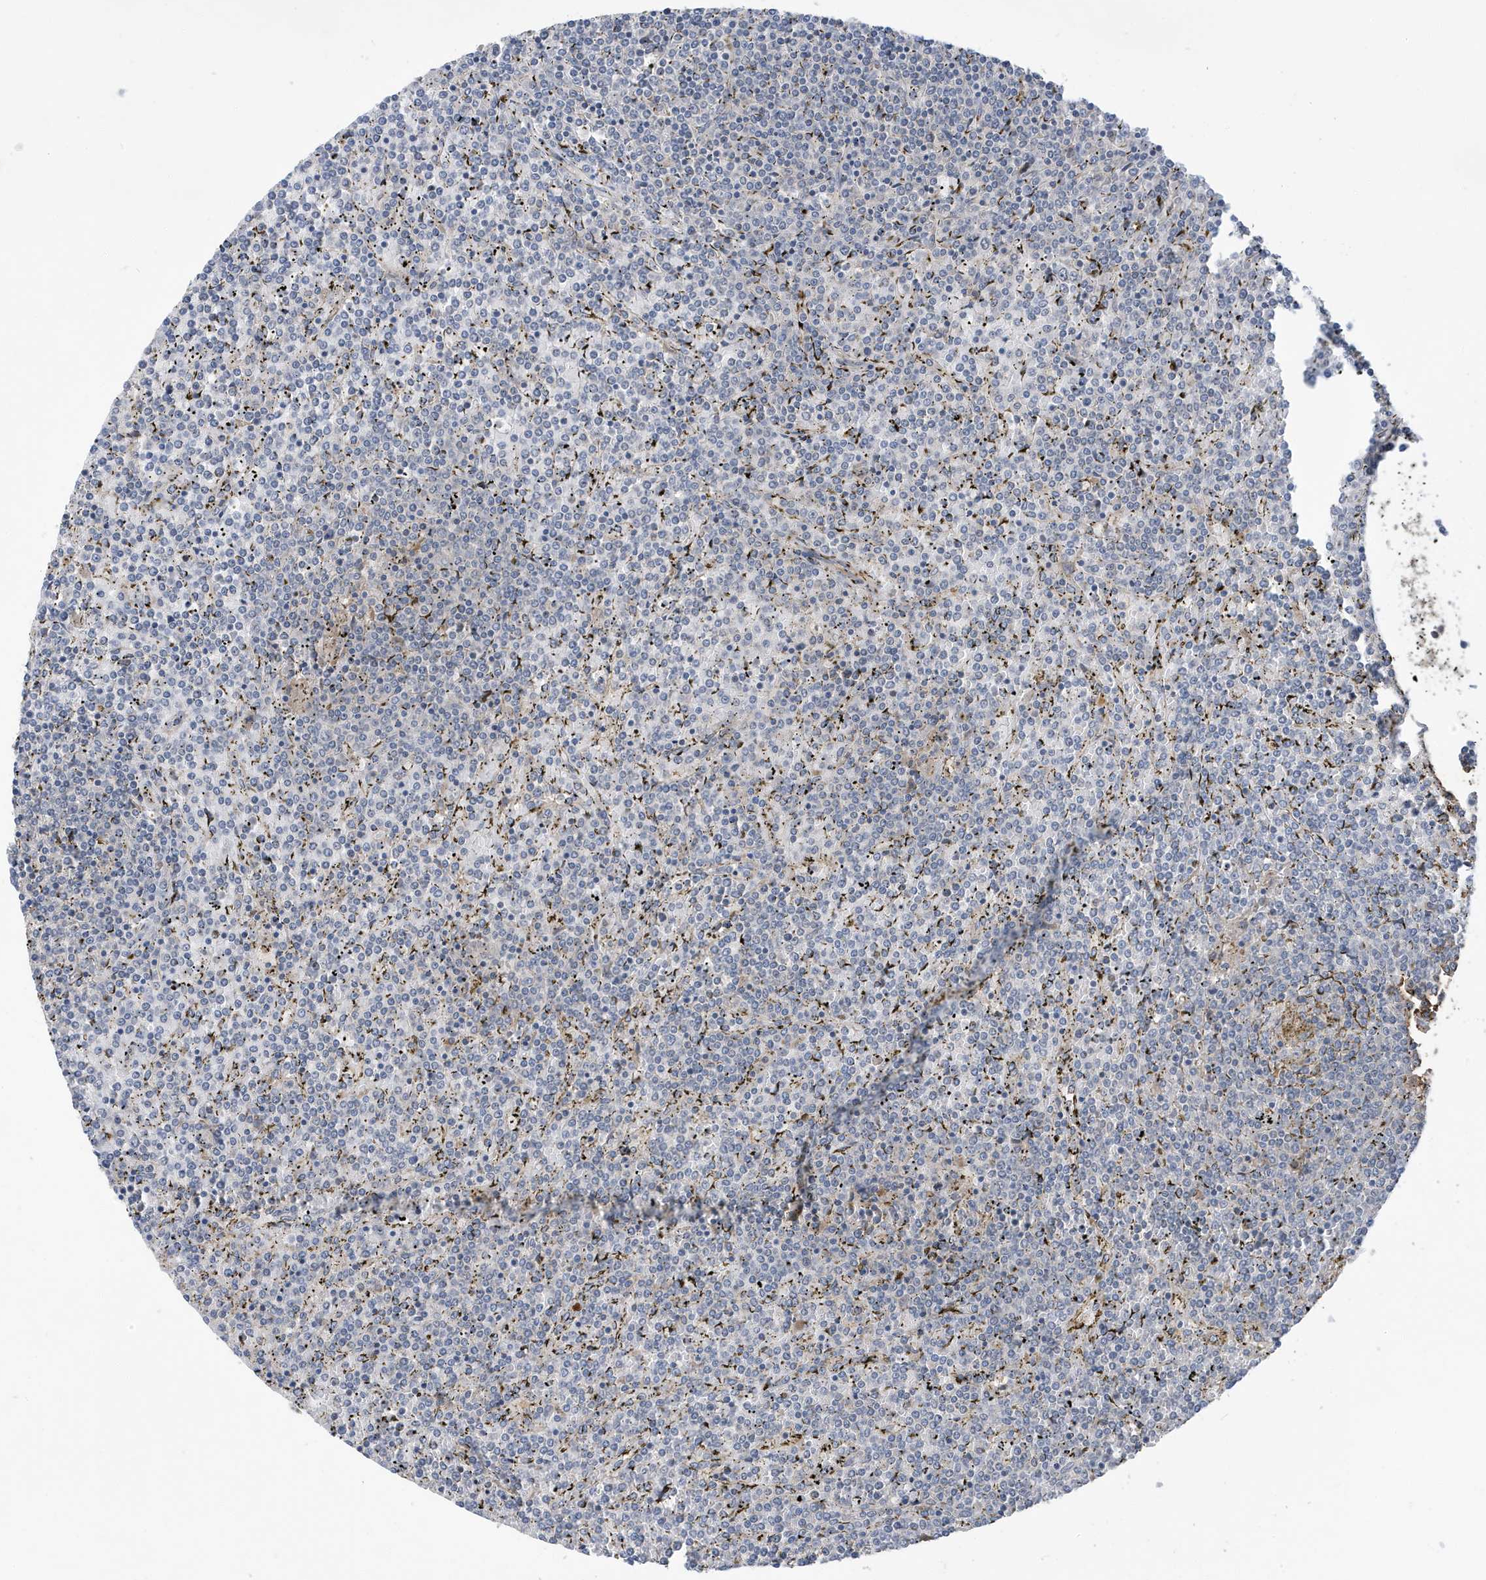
{"staining": {"intensity": "negative", "quantity": "none", "location": "none"}, "tissue": "lymphoma", "cell_type": "Tumor cells", "image_type": "cancer", "snomed": [{"axis": "morphology", "description": "Malignant lymphoma, non-Hodgkin's type, Low grade"}, {"axis": "topography", "description": "Spleen"}], "caption": "This is a micrograph of immunohistochemistry staining of low-grade malignant lymphoma, non-Hodgkin's type, which shows no positivity in tumor cells. Brightfield microscopy of IHC stained with DAB (3,3'-diaminobenzidine) (brown) and hematoxylin (blue), captured at high magnification.", "gene": "LAPTM4A", "patient": {"sex": "female", "age": 19}}